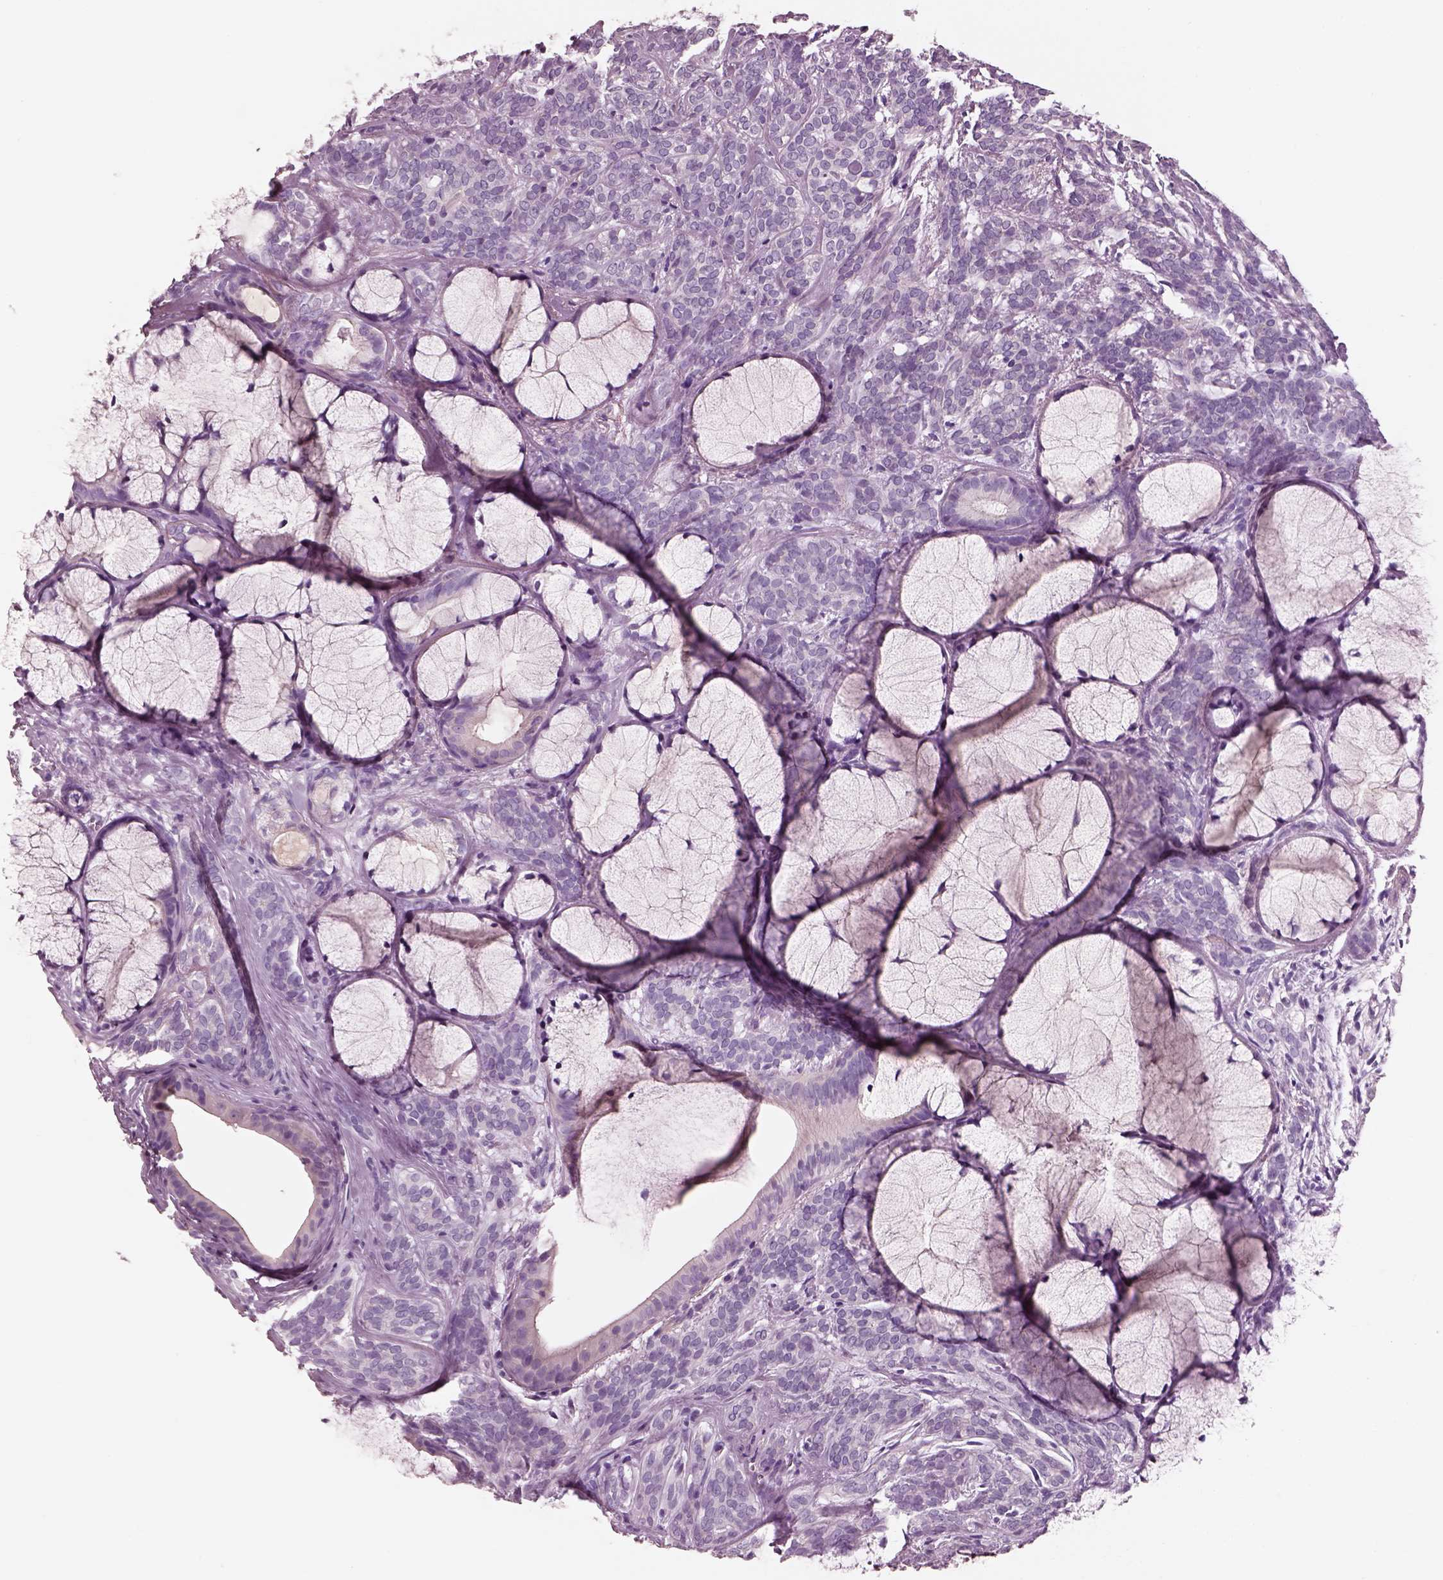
{"staining": {"intensity": "negative", "quantity": "none", "location": "none"}, "tissue": "head and neck cancer", "cell_type": "Tumor cells", "image_type": "cancer", "snomed": [{"axis": "morphology", "description": "Adenocarcinoma, NOS"}, {"axis": "topography", "description": "Head-Neck"}], "caption": "Head and neck cancer was stained to show a protein in brown. There is no significant positivity in tumor cells.", "gene": "IGLL1", "patient": {"sex": "female", "age": 57}}